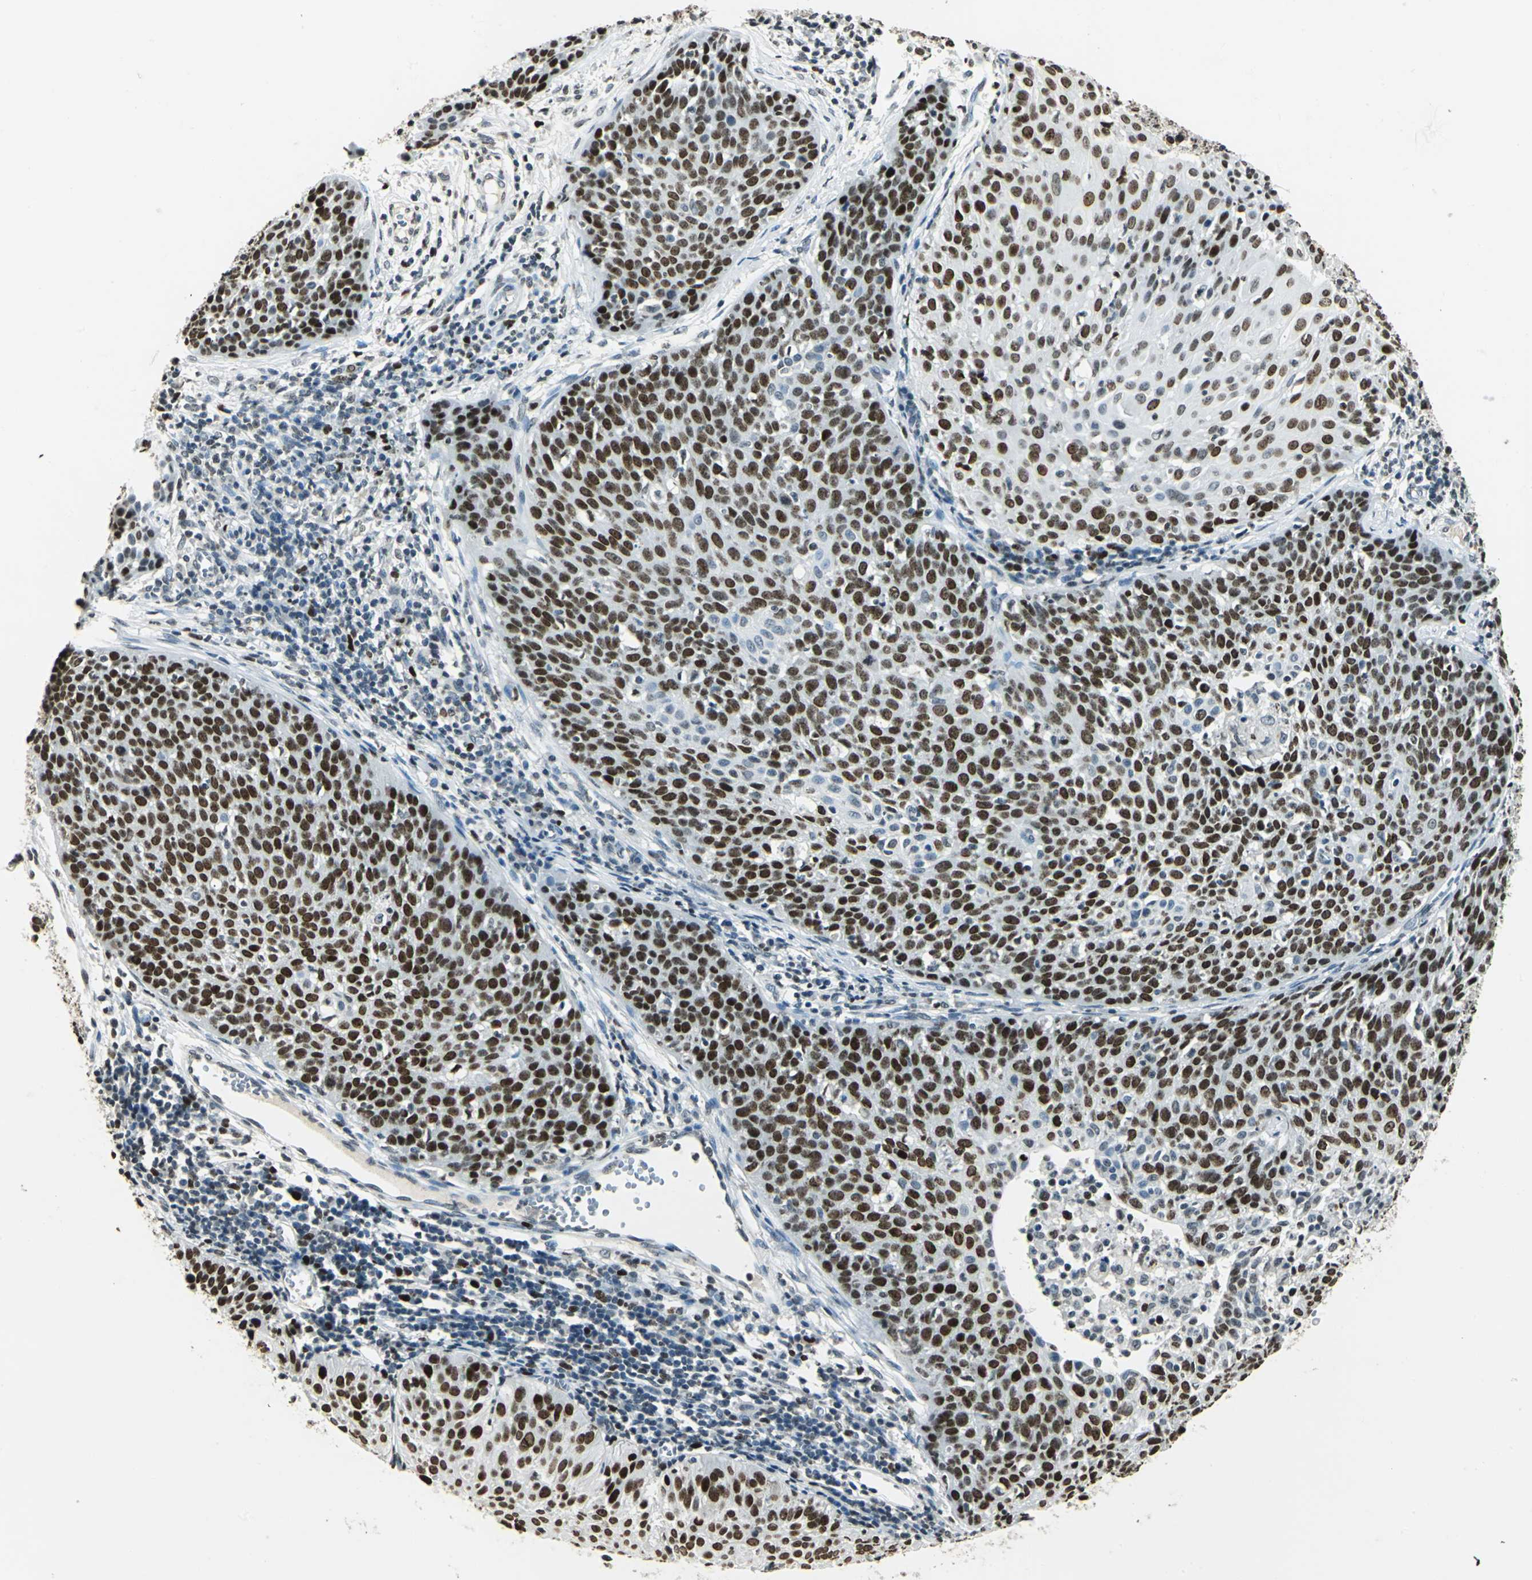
{"staining": {"intensity": "strong", "quantity": ">75%", "location": "nuclear"}, "tissue": "cervical cancer", "cell_type": "Tumor cells", "image_type": "cancer", "snomed": [{"axis": "morphology", "description": "Squamous cell carcinoma, NOS"}, {"axis": "topography", "description": "Cervix"}], "caption": "A histopathology image of cervical cancer stained for a protein reveals strong nuclear brown staining in tumor cells. The staining was performed using DAB (3,3'-diaminobenzidine) to visualize the protein expression in brown, while the nuclei were stained in blue with hematoxylin (Magnification: 20x).", "gene": "MCM4", "patient": {"sex": "female", "age": 38}}